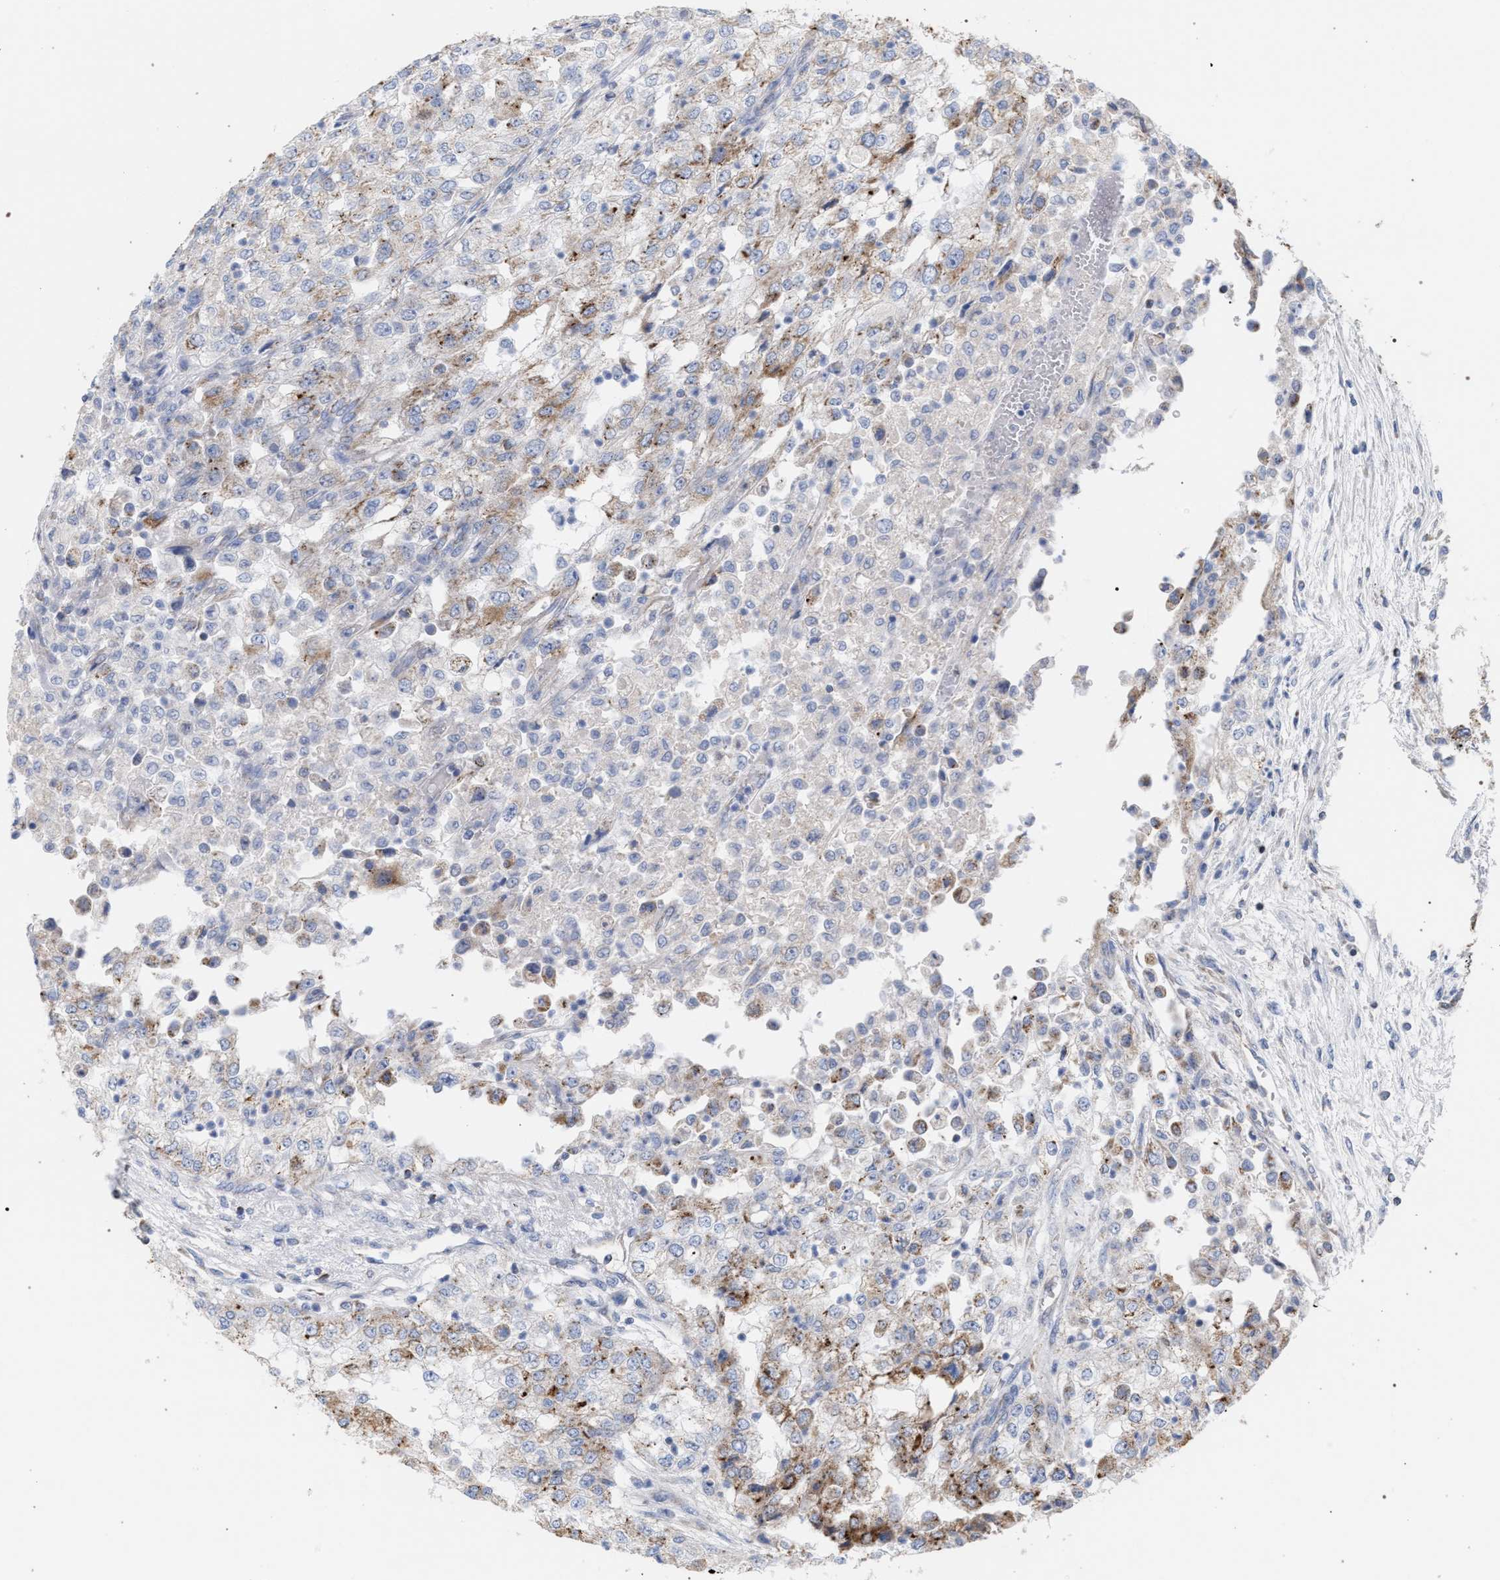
{"staining": {"intensity": "moderate", "quantity": "25%-75%", "location": "cytoplasmic/membranous"}, "tissue": "renal cancer", "cell_type": "Tumor cells", "image_type": "cancer", "snomed": [{"axis": "morphology", "description": "Adenocarcinoma, NOS"}, {"axis": "topography", "description": "Kidney"}], "caption": "Tumor cells demonstrate moderate cytoplasmic/membranous positivity in about 25%-75% of cells in renal adenocarcinoma.", "gene": "ECI2", "patient": {"sex": "female", "age": 54}}